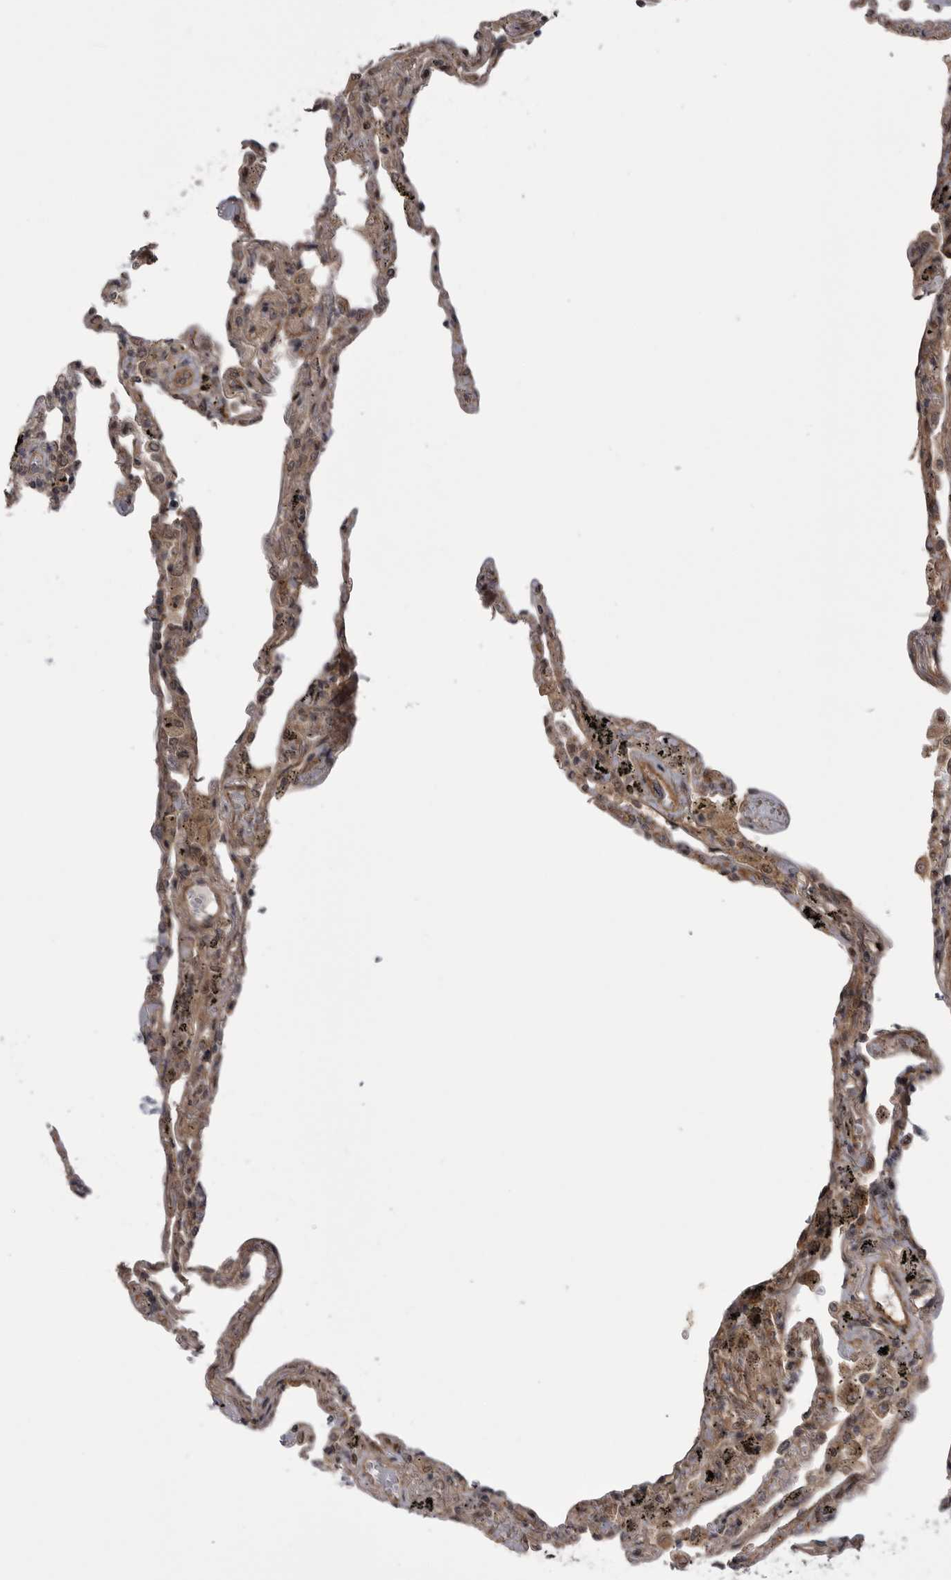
{"staining": {"intensity": "weak", "quantity": "25%-75%", "location": "nuclear"}, "tissue": "lung", "cell_type": "Alveolar cells", "image_type": "normal", "snomed": [{"axis": "morphology", "description": "Normal tissue, NOS"}, {"axis": "topography", "description": "Lung"}], "caption": "Unremarkable lung was stained to show a protein in brown. There is low levels of weak nuclear positivity in about 25%-75% of alveolar cells. (brown staining indicates protein expression, while blue staining denotes nuclei).", "gene": "PDCL", "patient": {"sex": "male", "age": 59}}